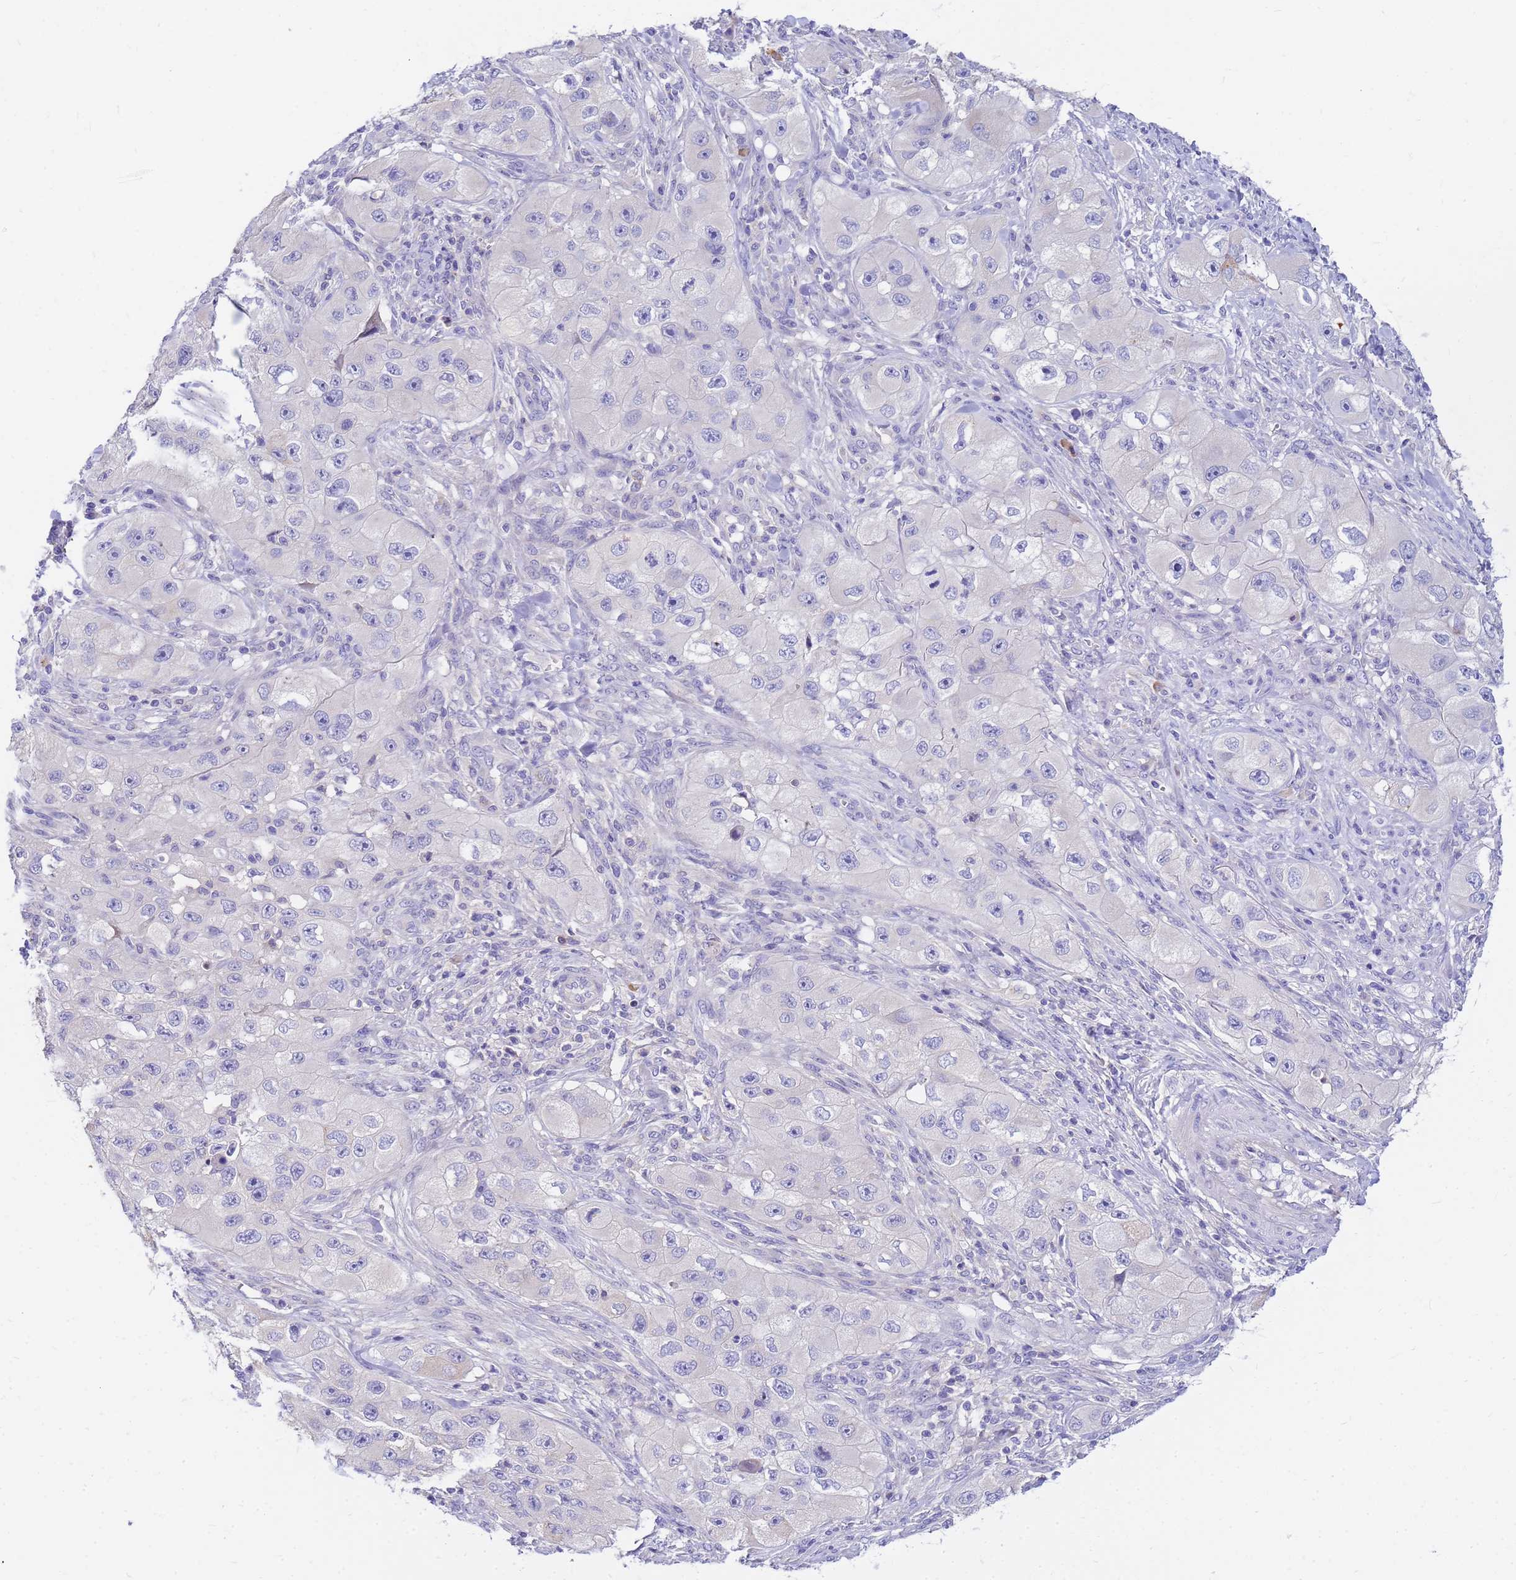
{"staining": {"intensity": "negative", "quantity": "none", "location": "none"}, "tissue": "skin cancer", "cell_type": "Tumor cells", "image_type": "cancer", "snomed": [{"axis": "morphology", "description": "Squamous cell carcinoma, NOS"}, {"axis": "topography", "description": "Skin"}, {"axis": "topography", "description": "Subcutis"}], "caption": "This is an immunohistochemistry (IHC) photomicrograph of human squamous cell carcinoma (skin). There is no positivity in tumor cells.", "gene": "DPRX", "patient": {"sex": "male", "age": 73}}